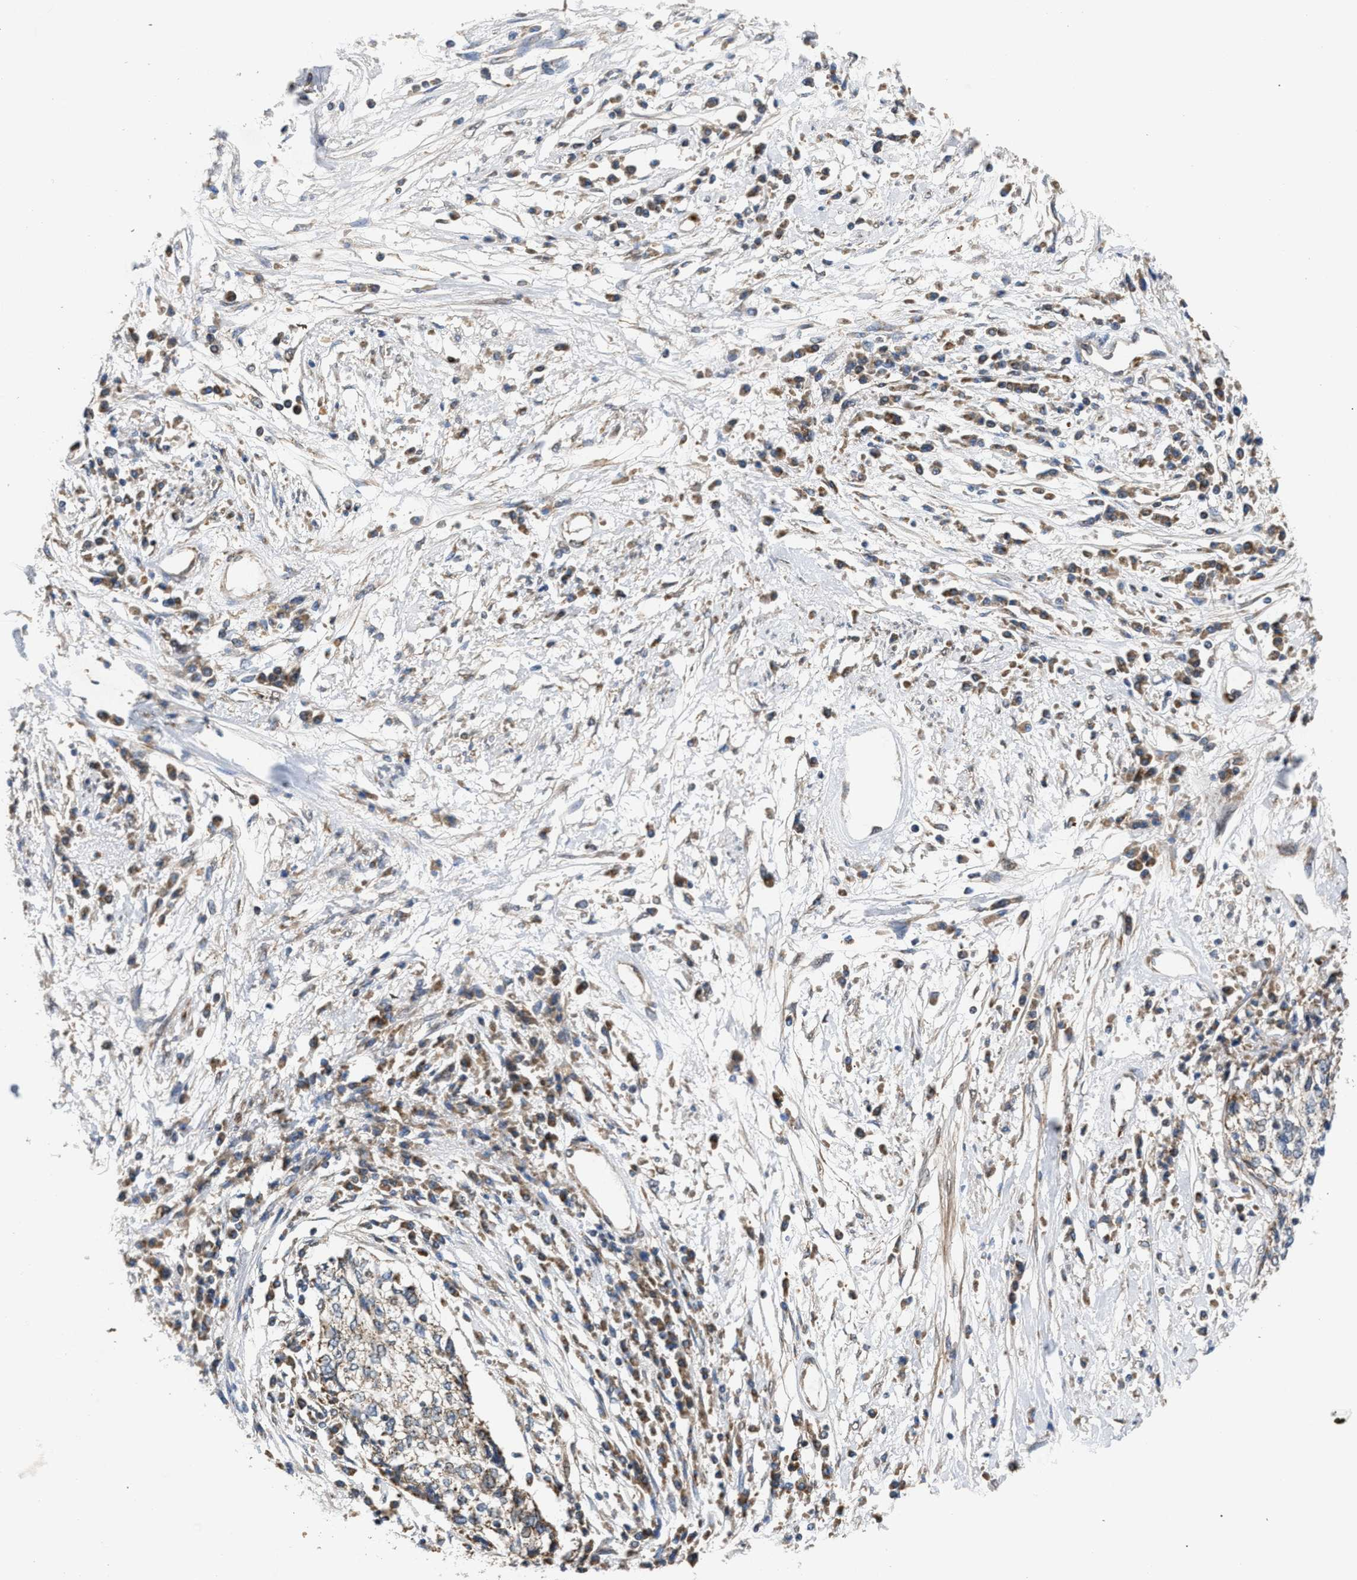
{"staining": {"intensity": "weak", "quantity": "<25%", "location": "cytoplasmic/membranous"}, "tissue": "cervical cancer", "cell_type": "Tumor cells", "image_type": "cancer", "snomed": [{"axis": "morphology", "description": "Squamous cell carcinoma, NOS"}, {"axis": "topography", "description": "Cervix"}], "caption": "Tumor cells are negative for brown protein staining in cervical cancer.", "gene": "TACO1", "patient": {"sex": "female", "age": 57}}